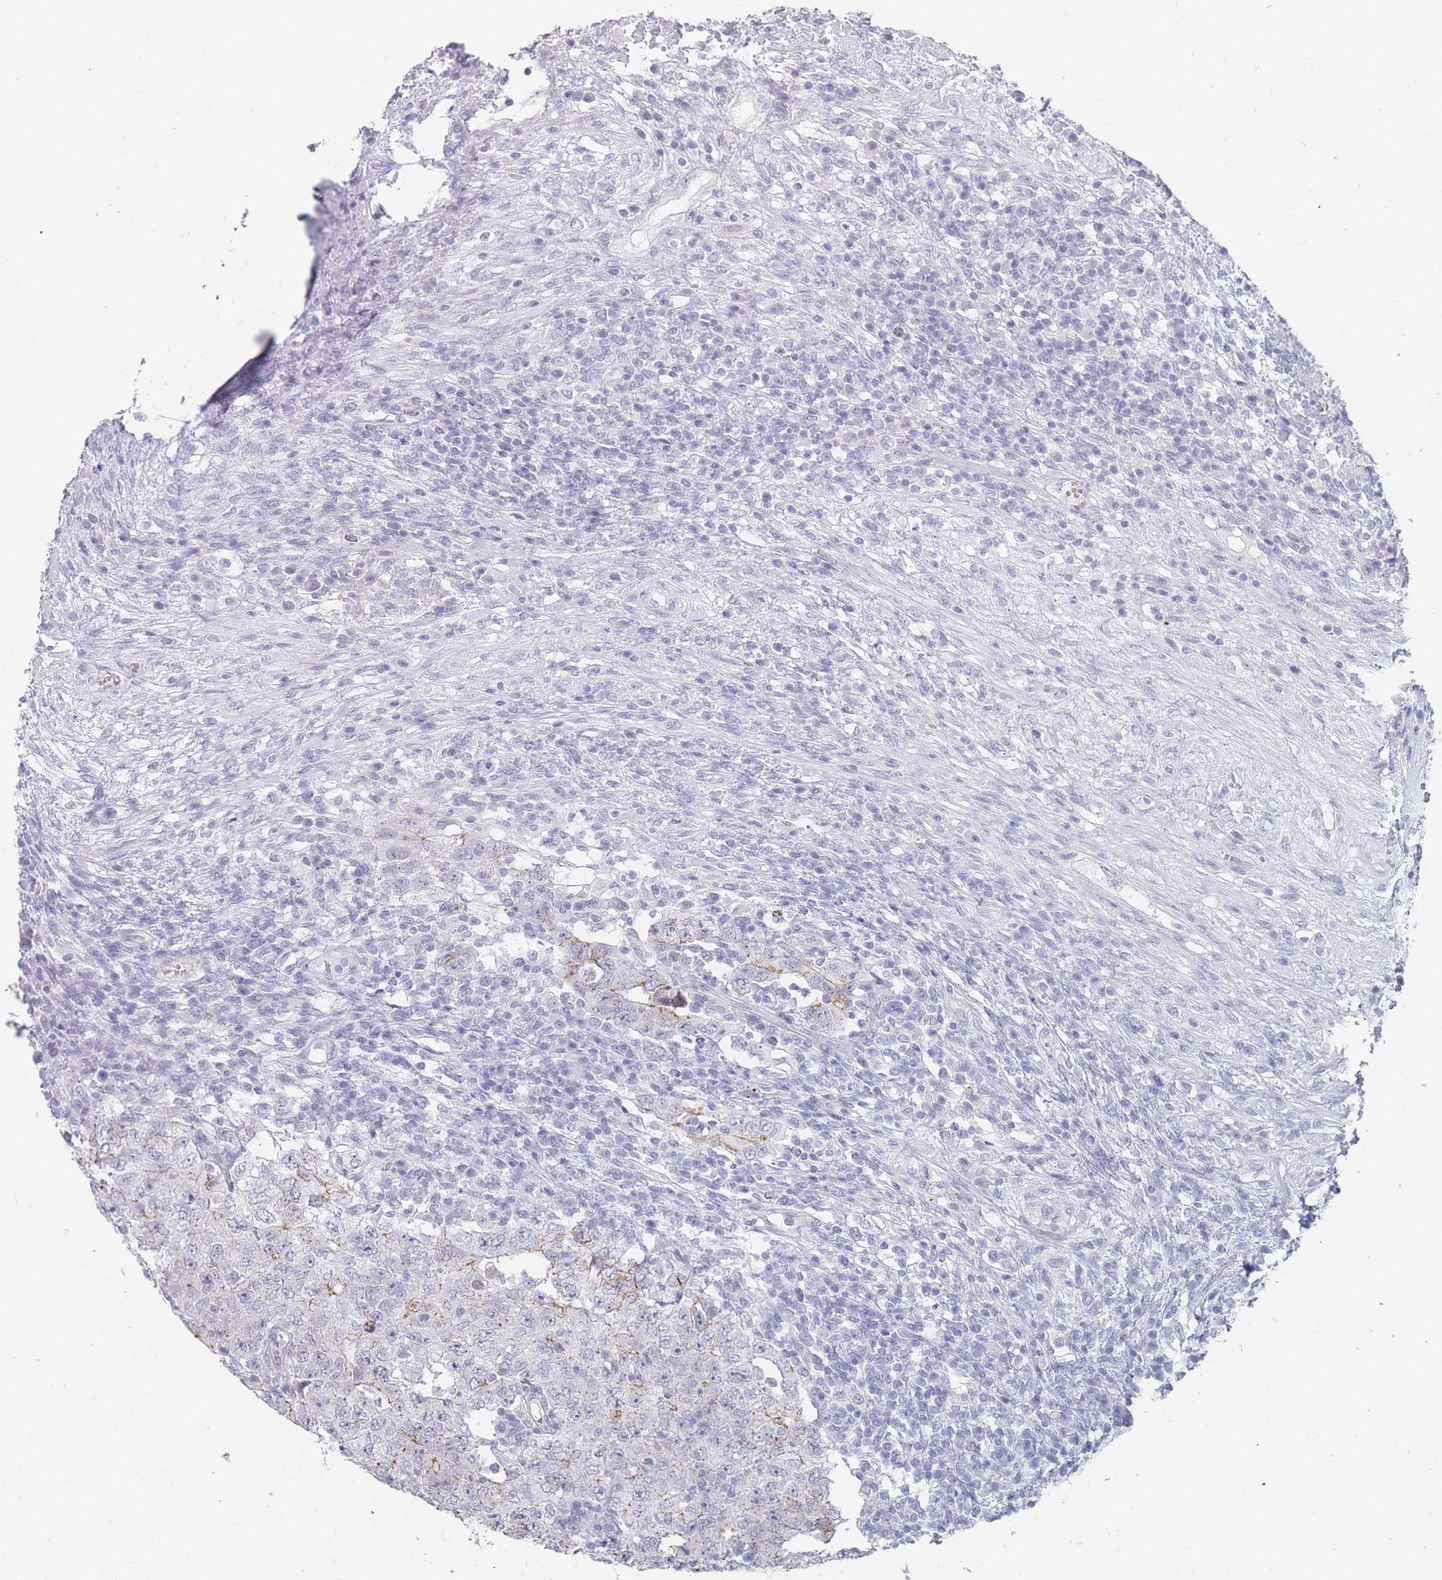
{"staining": {"intensity": "negative", "quantity": "none", "location": "none"}, "tissue": "testis cancer", "cell_type": "Tumor cells", "image_type": "cancer", "snomed": [{"axis": "morphology", "description": "Carcinoma, Embryonal, NOS"}, {"axis": "topography", "description": "Testis"}], "caption": "Testis cancer (embryonal carcinoma) was stained to show a protein in brown. There is no significant staining in tumor cells.", "gene": "IMPG1", "patient": {"sex": "male", "age": 26}}